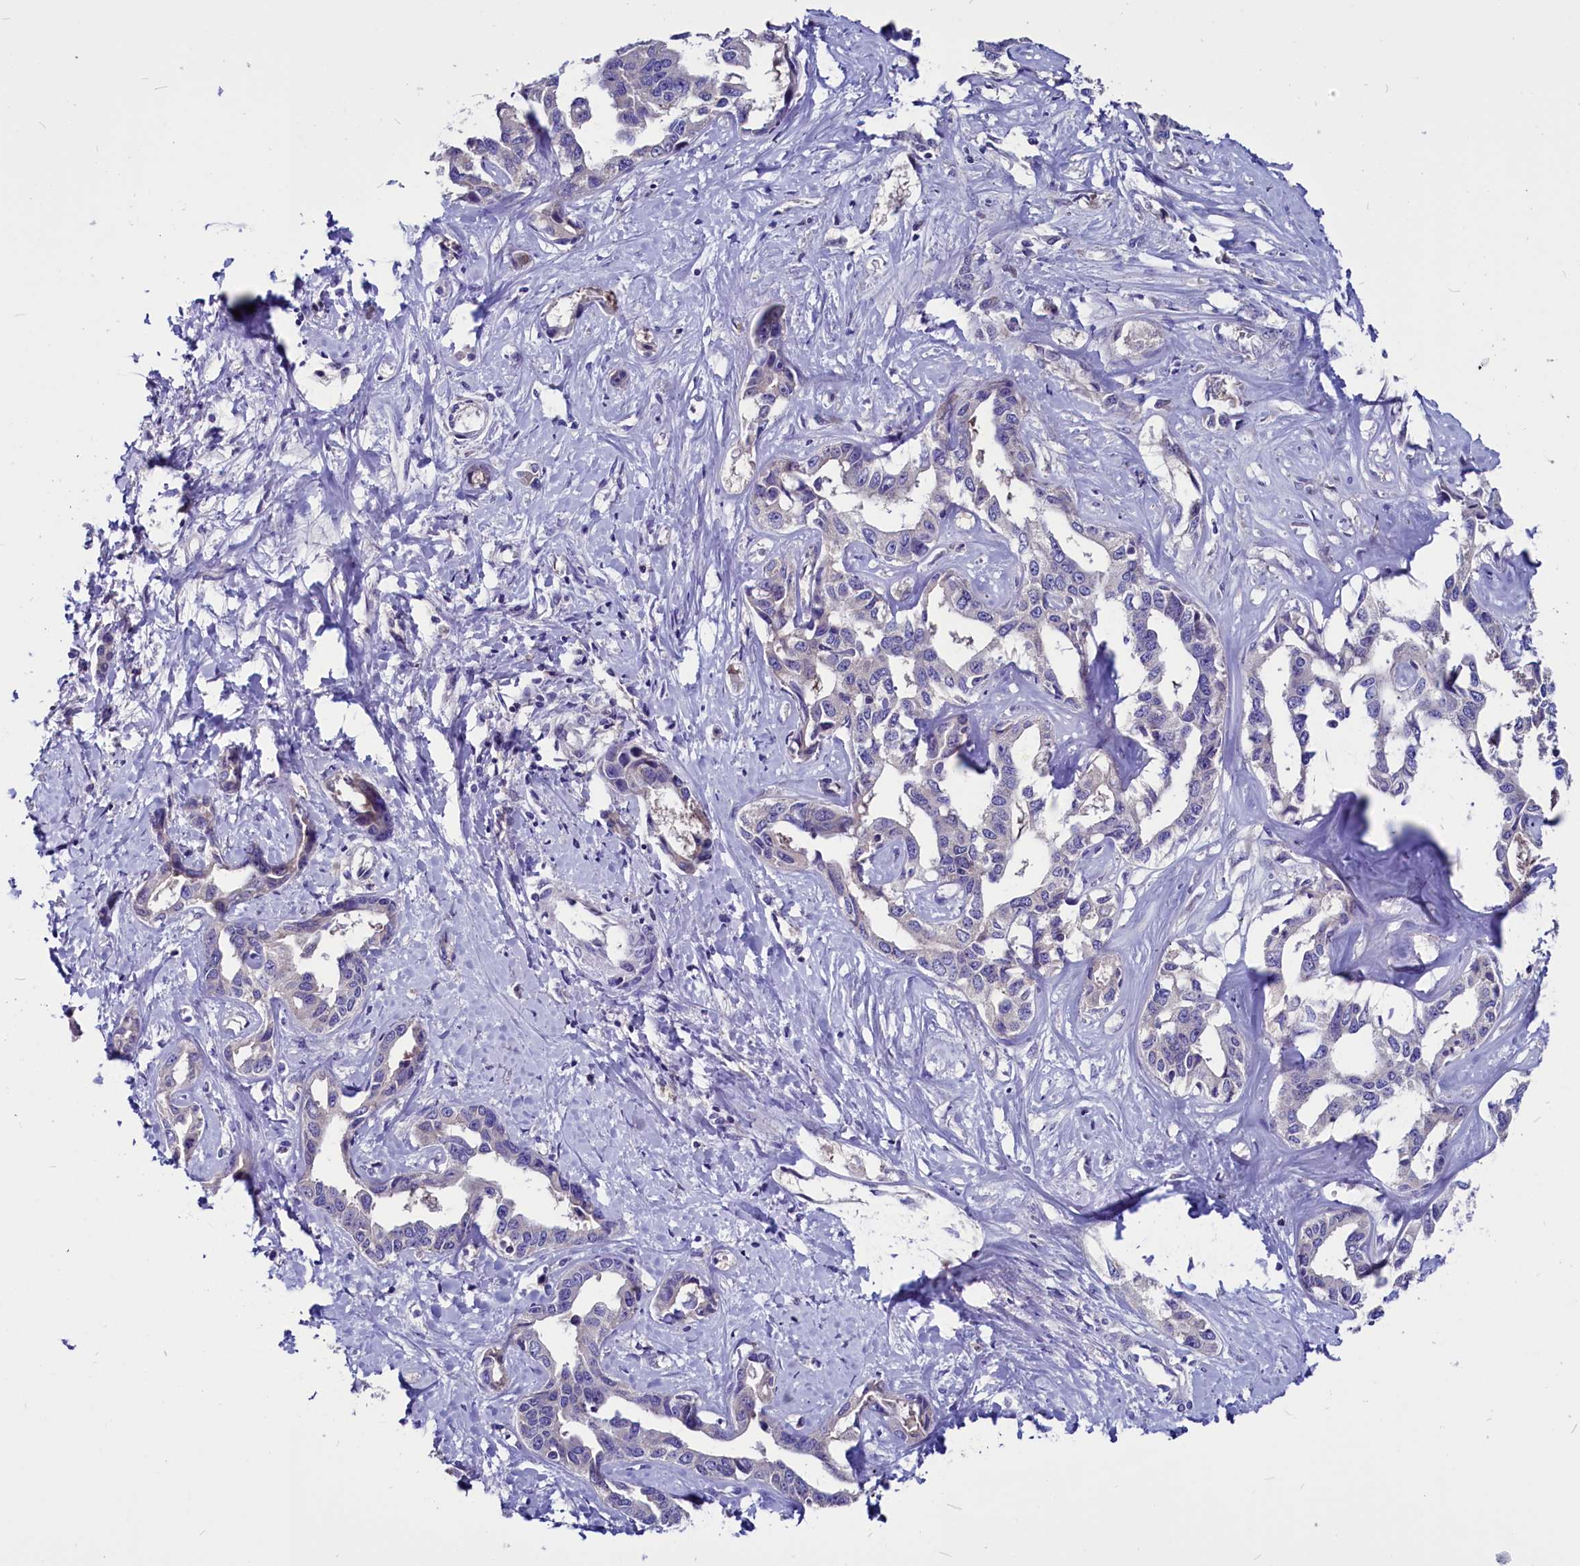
{"staining": {"intensity": "negative", "quantity": "none", "location": "none"}, "tissue": "liver cancer", "cell_type": "Tumor cells", "image_type": "cancer", "snomed": [{"axis": "morphology", "description": "Cholangiocarcinoma"}, {"axis": "topography", "description": "Liver"}], "caption": "DAB (3,3'-diaminobenzidine) immunohistochemical staining of human cholangiocarcinoma (liver) exhibits no significant staining in tumor cells.", "gene": "CCBE1", "patient": {"sex": "male", "age": 59}}